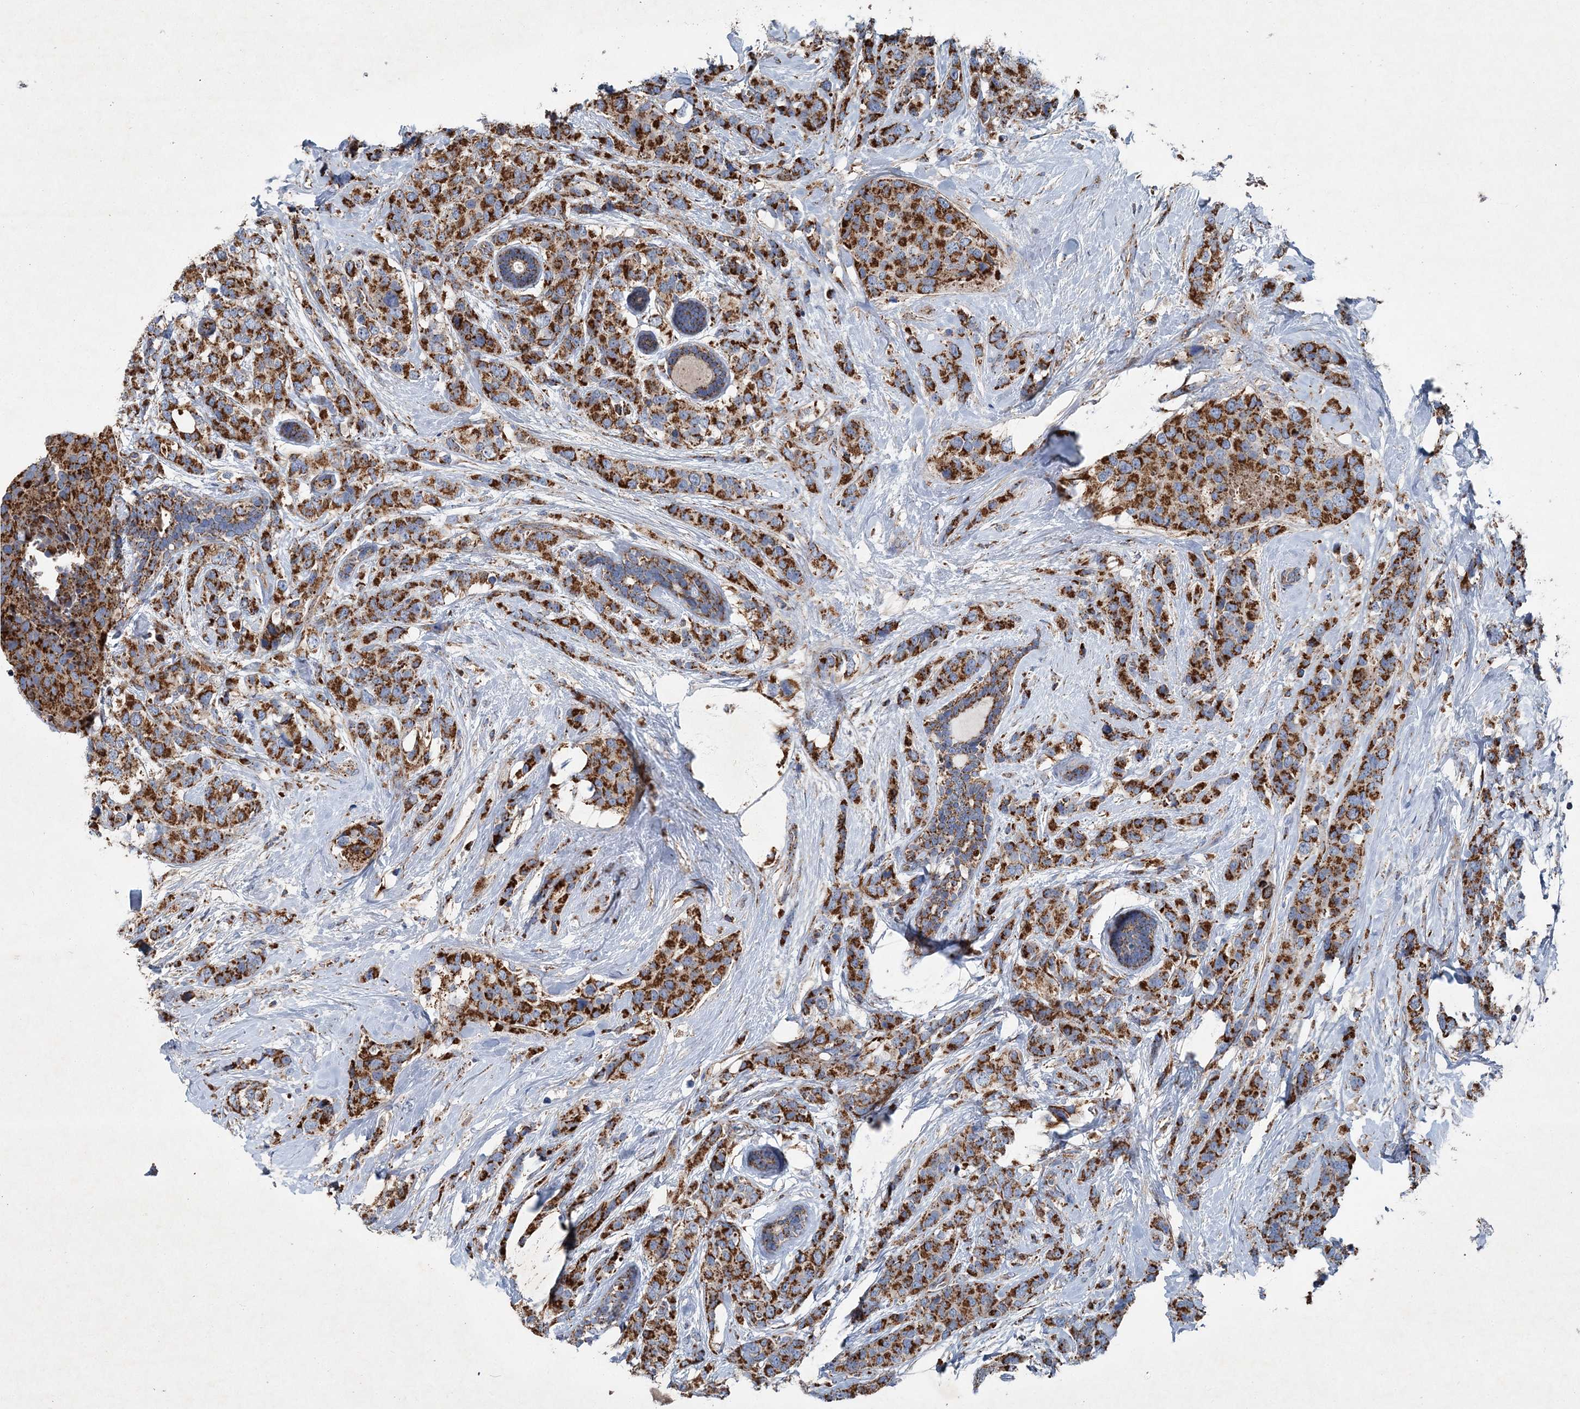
{"staining": {"intensity": "strong", "quantity": ">75%", "location": "cytoplasmic/membranous"}, "tissue": "breast cancer", "cell_type": "Tumor cells", "image_type": "cancer", "snomed": [{"axis": "morphology", "description": "Lobular carcinoma"}, {"axis": "topography", "description": "Breast"}], "caption": "DAB immunohistochemical staining of human breast lobular carcinoma exhibits strong cytoplasmic/membranous protein positivity in approximately >75% of tumor cells.", "gene": "SPAG16", "patient": {"sex": "female", "age": 59}}